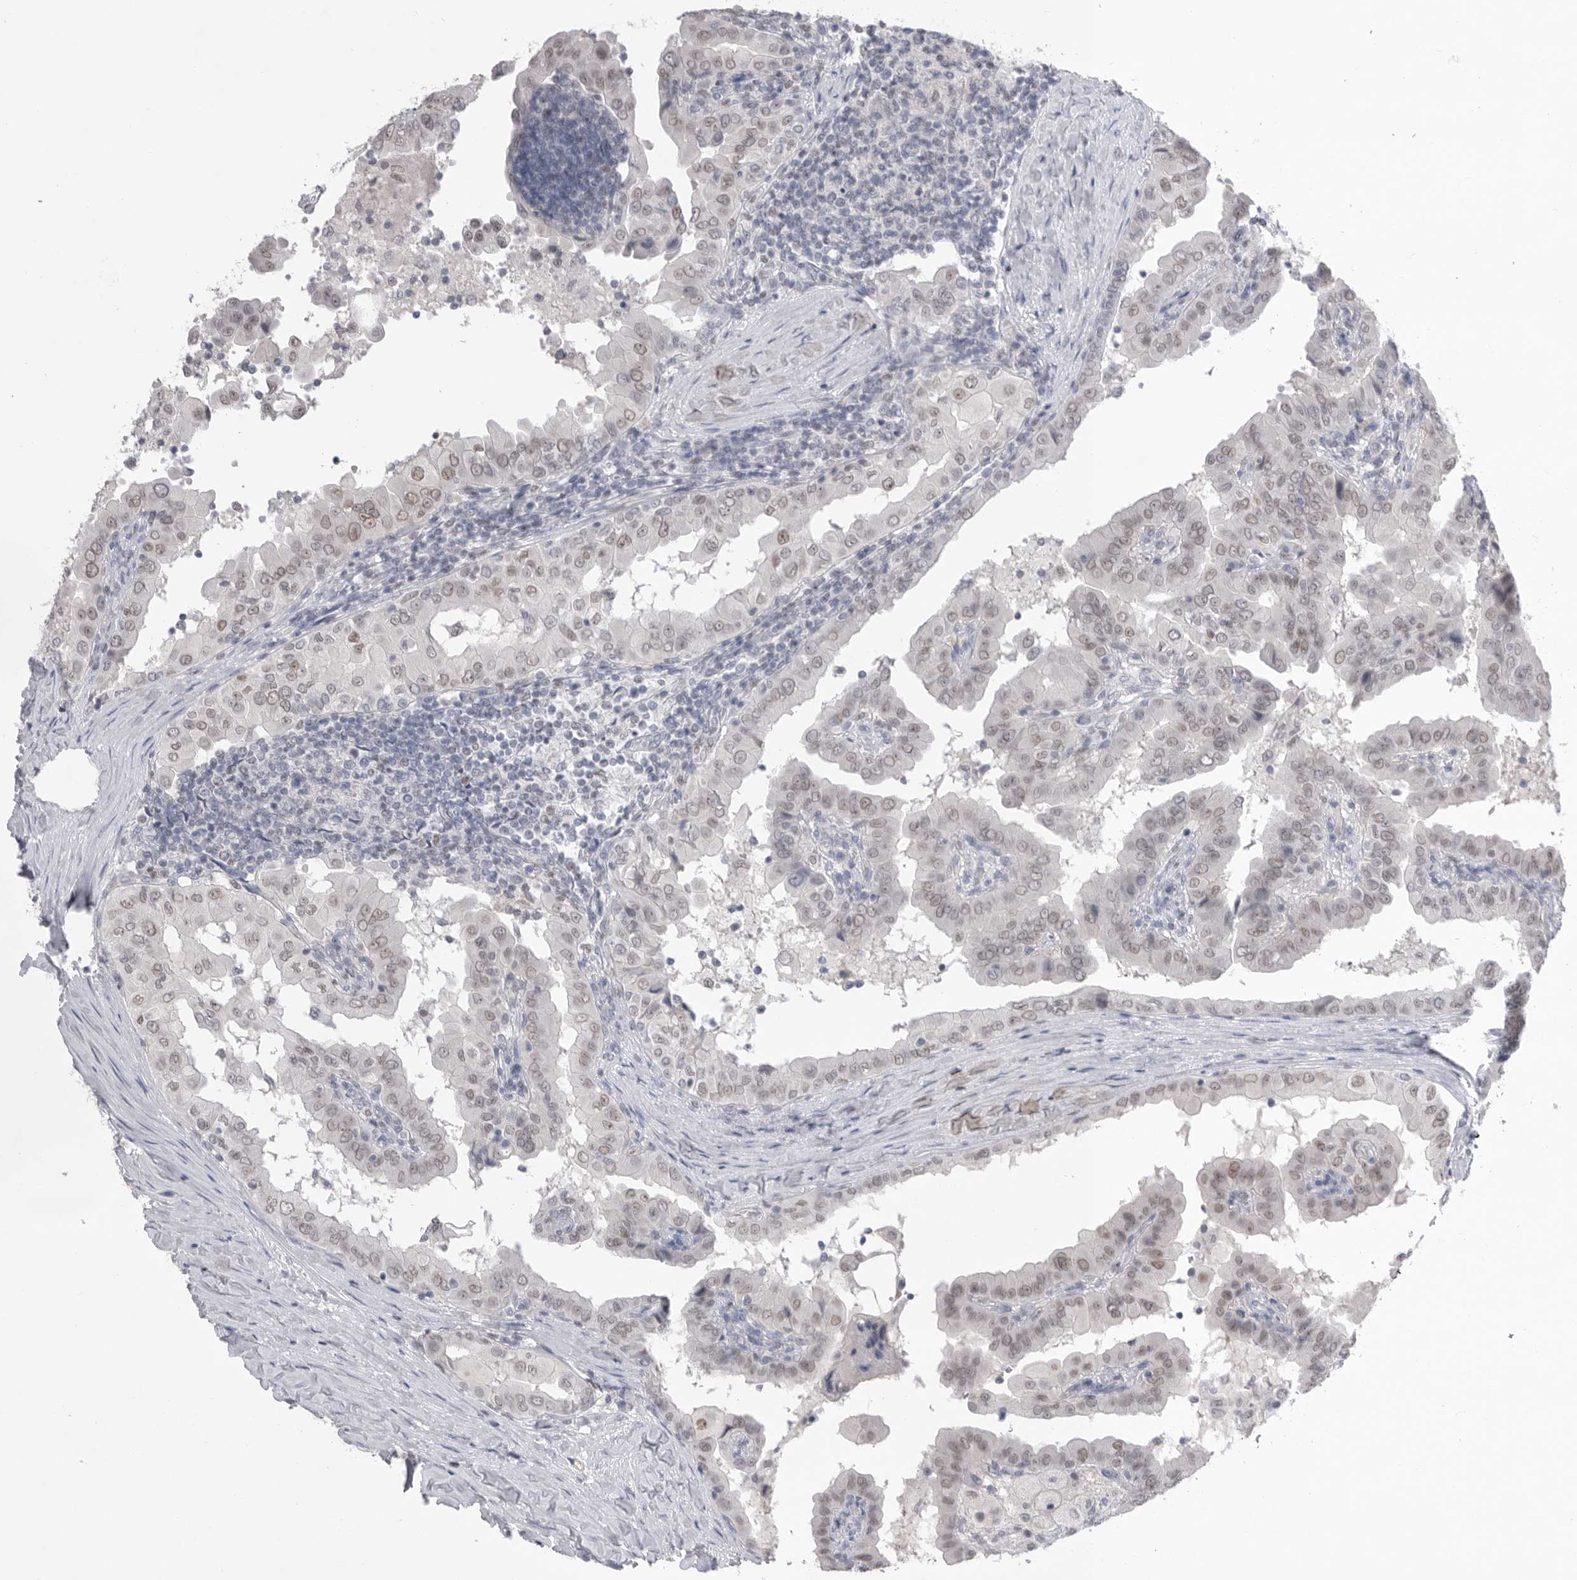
{"staining": {"intensity": "weak", "quantity": "25%-75%", "location": "nuclear"}, "tissue": "thyroid cancer", "cell_type": "Tumor cells", "image_type": "cancer", "snomed": [{"axis": "morphology", "description": "Papillary adenocarcinoma, NOS"}, {"axis": "topography", "description": "Thyroid gland"}], "caption": "Immunohistochemistry (IHC) (DAB) staining of papillary adenocarcinoma (thyroid) exhibits weak nuclear protein expression in about 25%-75% of tumor cells.", "gene": "ZBTB7B", "patient": {"sex": "male", "age": 33}}